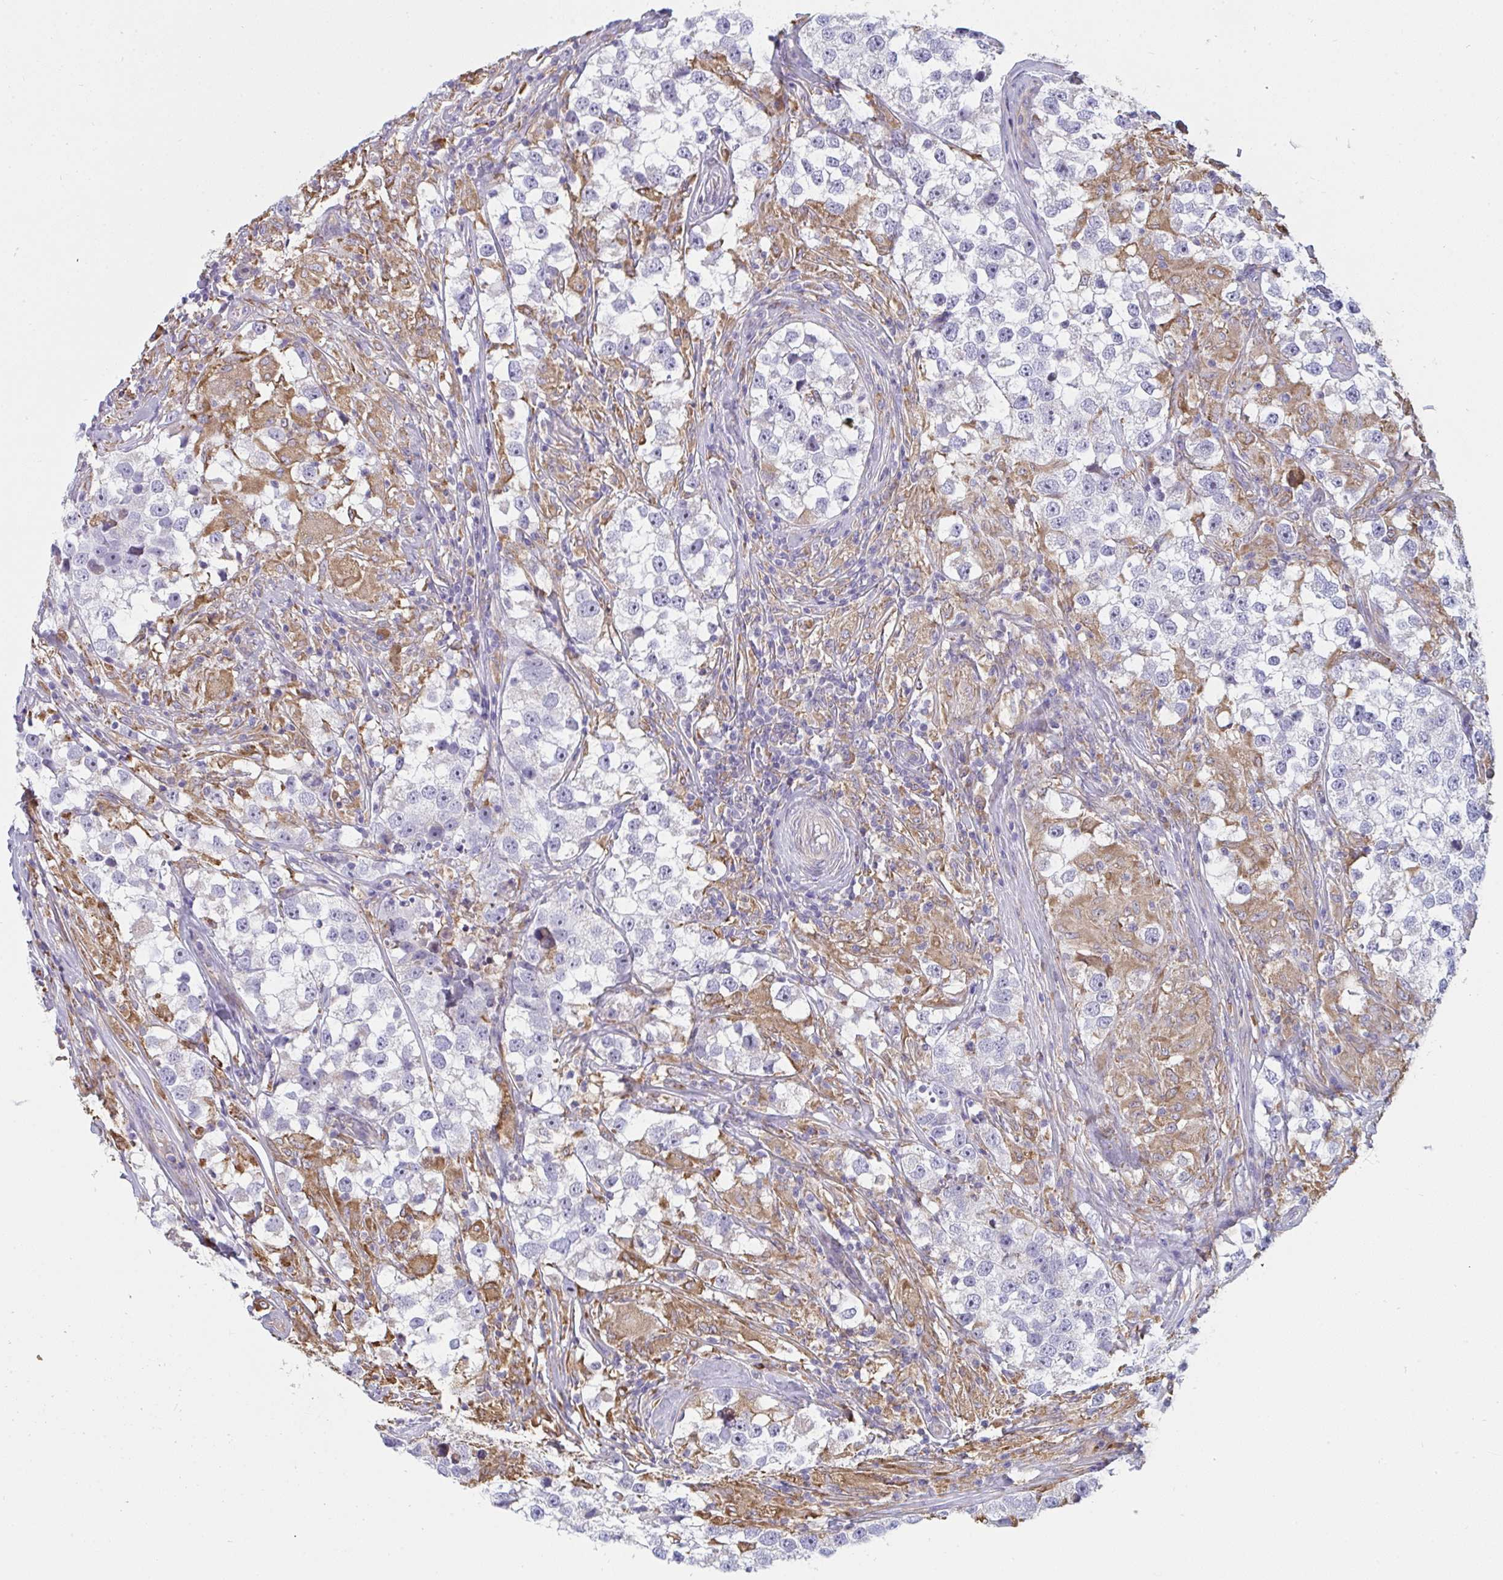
{"staining": {"intensity": "negative", "quantity": "none", "location": "none"}, "tissue": "testis cancer", "cell_type": "Tumor cells", "image_type": "cancer", "snomed": [{"axis": "morphology", "description": "Seminoma, NOS"}, {"axis": "topography", "description": "Testis"}], "caption": "Human seminoma (testis) stained for a protein using immunohistochemistry (IHC) reveals no staining in tumor cells.", "gene": "MYMK", "patient": {"sex": "male", "age": 46}}